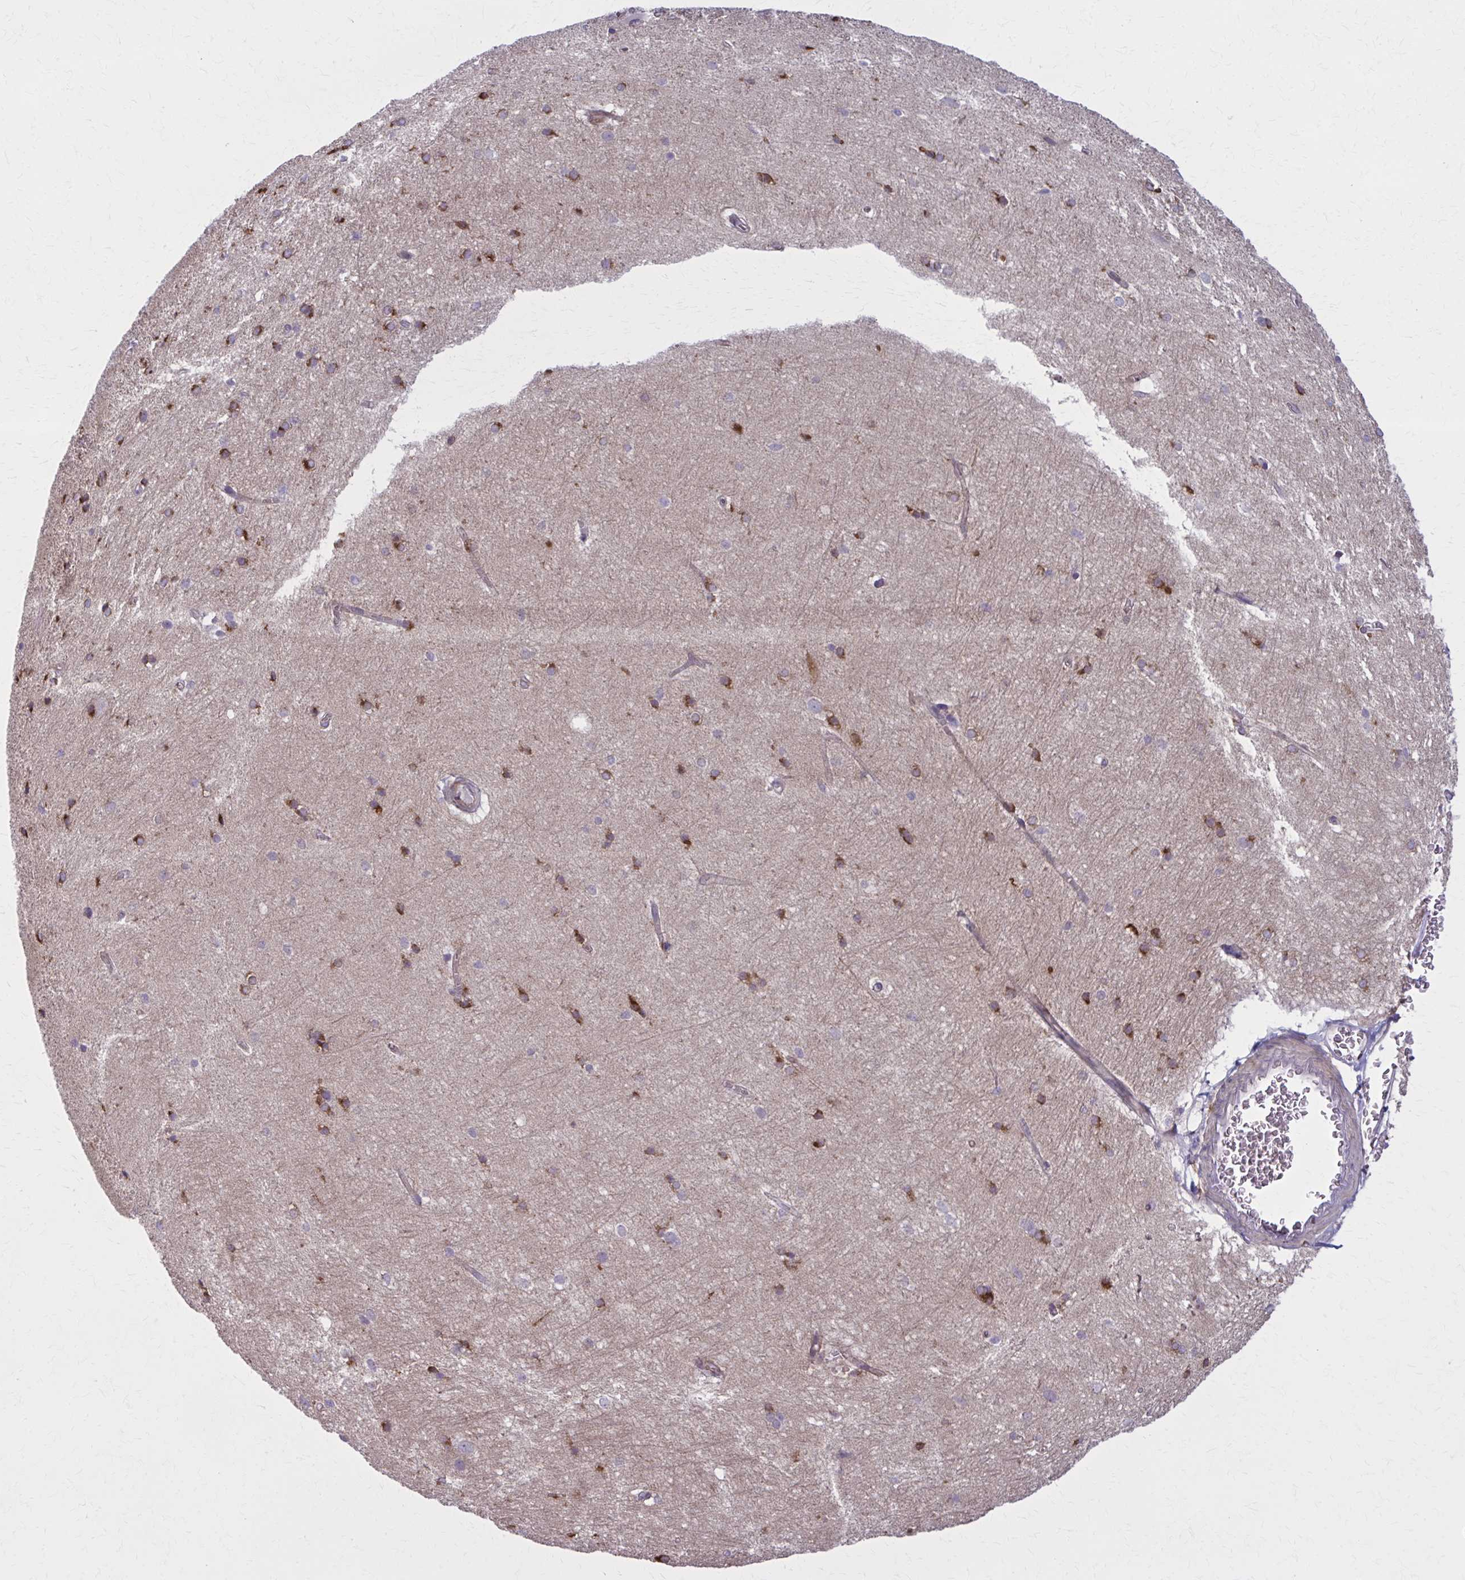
{"staining": {"intensity": "strong", "quantity": "25%-75%", "location": "cytoplasmic/membranous"}, "tissue": "hippocampus", "cell_type": "Glial cells", "image_type": "normal", "snomed": [{"axis": "morphology", "description": "Normal tissue, NOS"}, {"axis": "topography", "description": "Cerebral cortex"}, {"axis": "topography", "description": "Hippocampus"}], "caption": "Brown immunohistochemical staining in benign human hippocampus displays strong cytoplasmic/membranous staining in approximately 25%-75% of glial cells.", "gene": "NUMBL", "patient": {"sex": "female", "age": 19}}